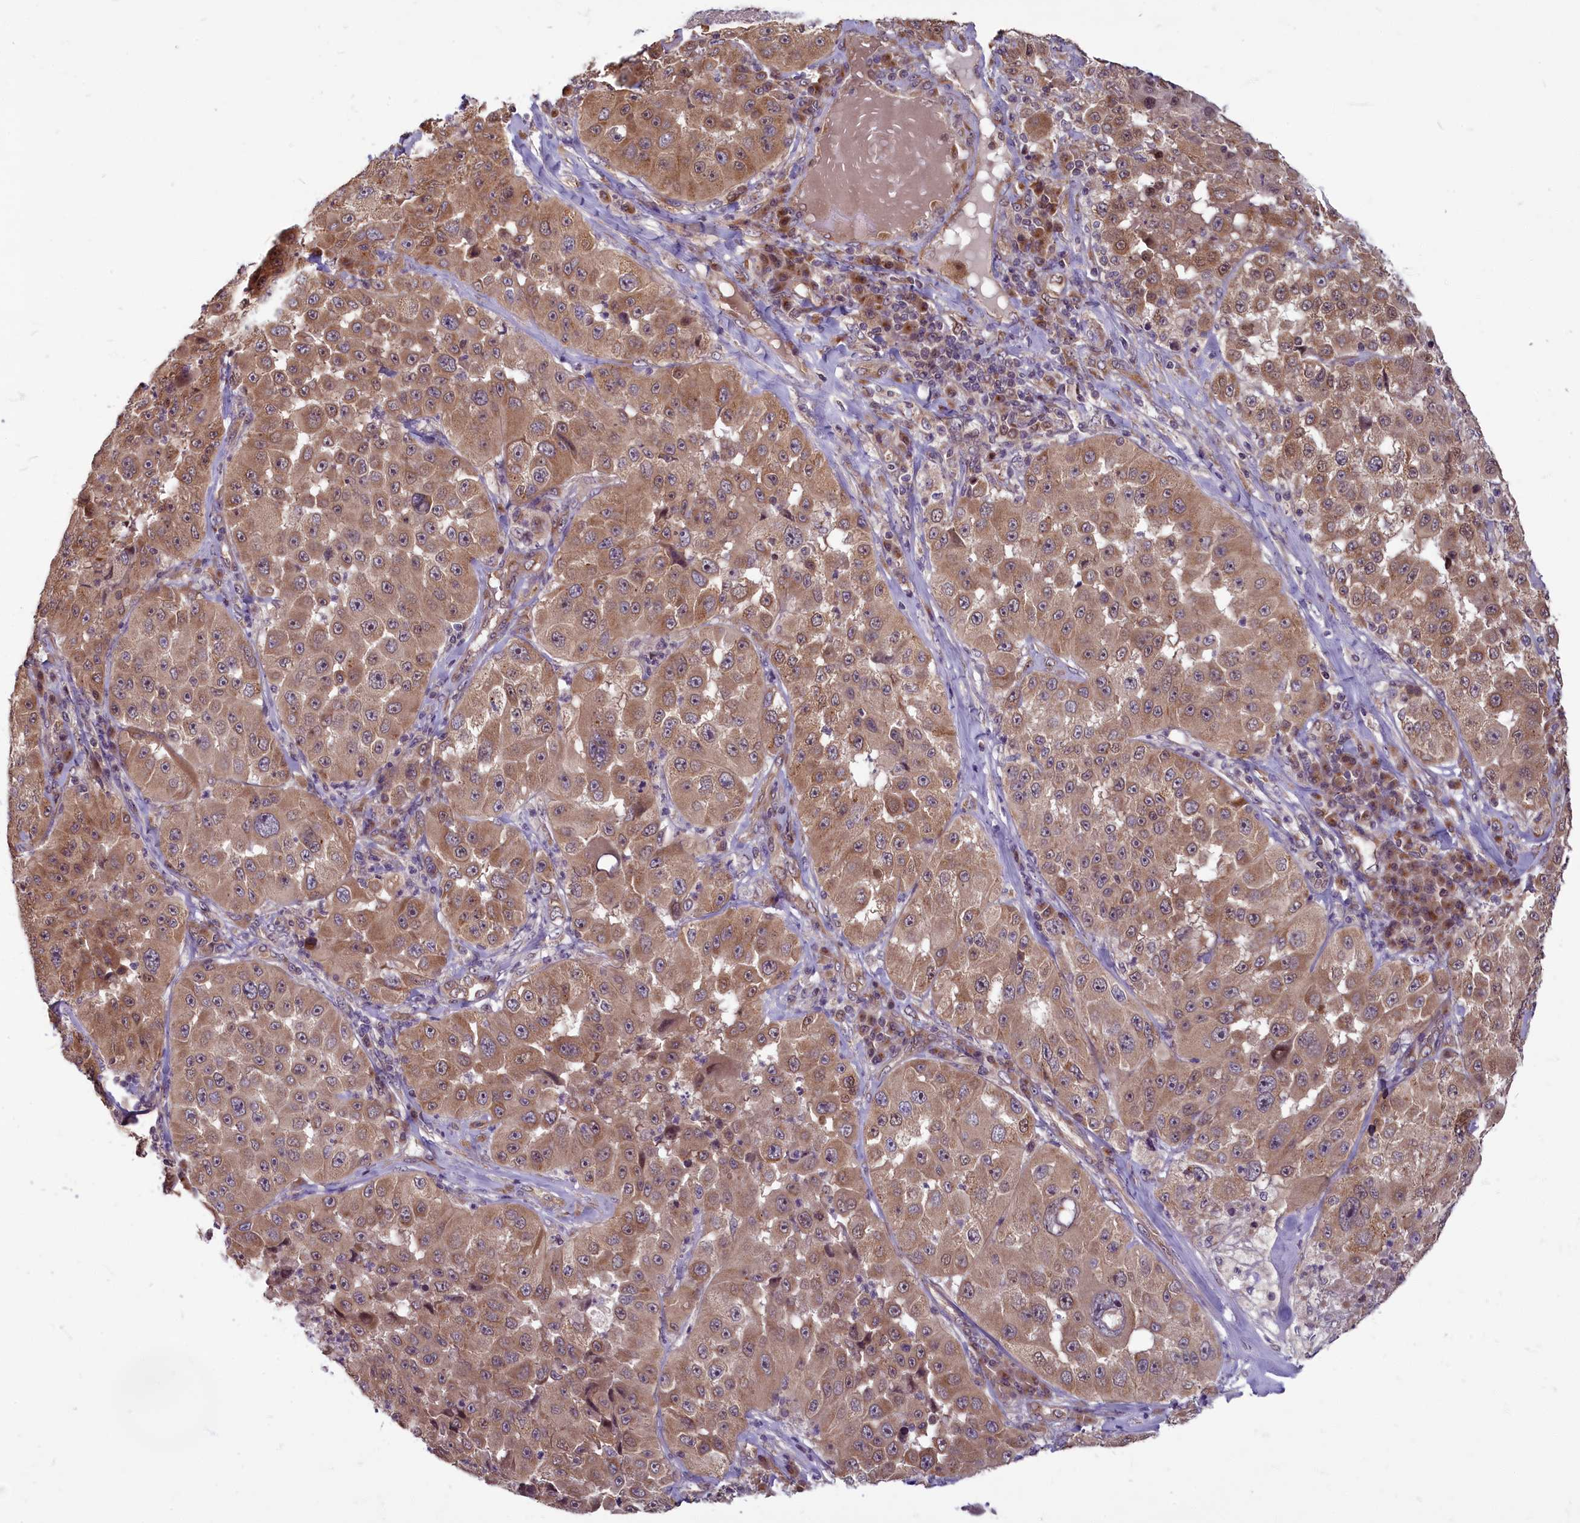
{"staining": {"intensity": "moderate", "quantity": ">75%", "location": "cytoplasmic/membranous"}, "tissue": "melanoma", "cell_type": "Tumor cells", "image_type": "cancer", "snomed": [{"axis": "morphology", "description": "Malignant melanoma, Metastatic site"}, {"axis": "topography", "description": "Lymph node"}], "caption": "A brown stain shows moderate cytoplasmic/membranous positivity of a protein in melanoma tumor cells. (DAB IHC with brightfield microscopy, high magnification).", "gene": "MYCBP", "patient": {"sex": "male", "age": 62}}